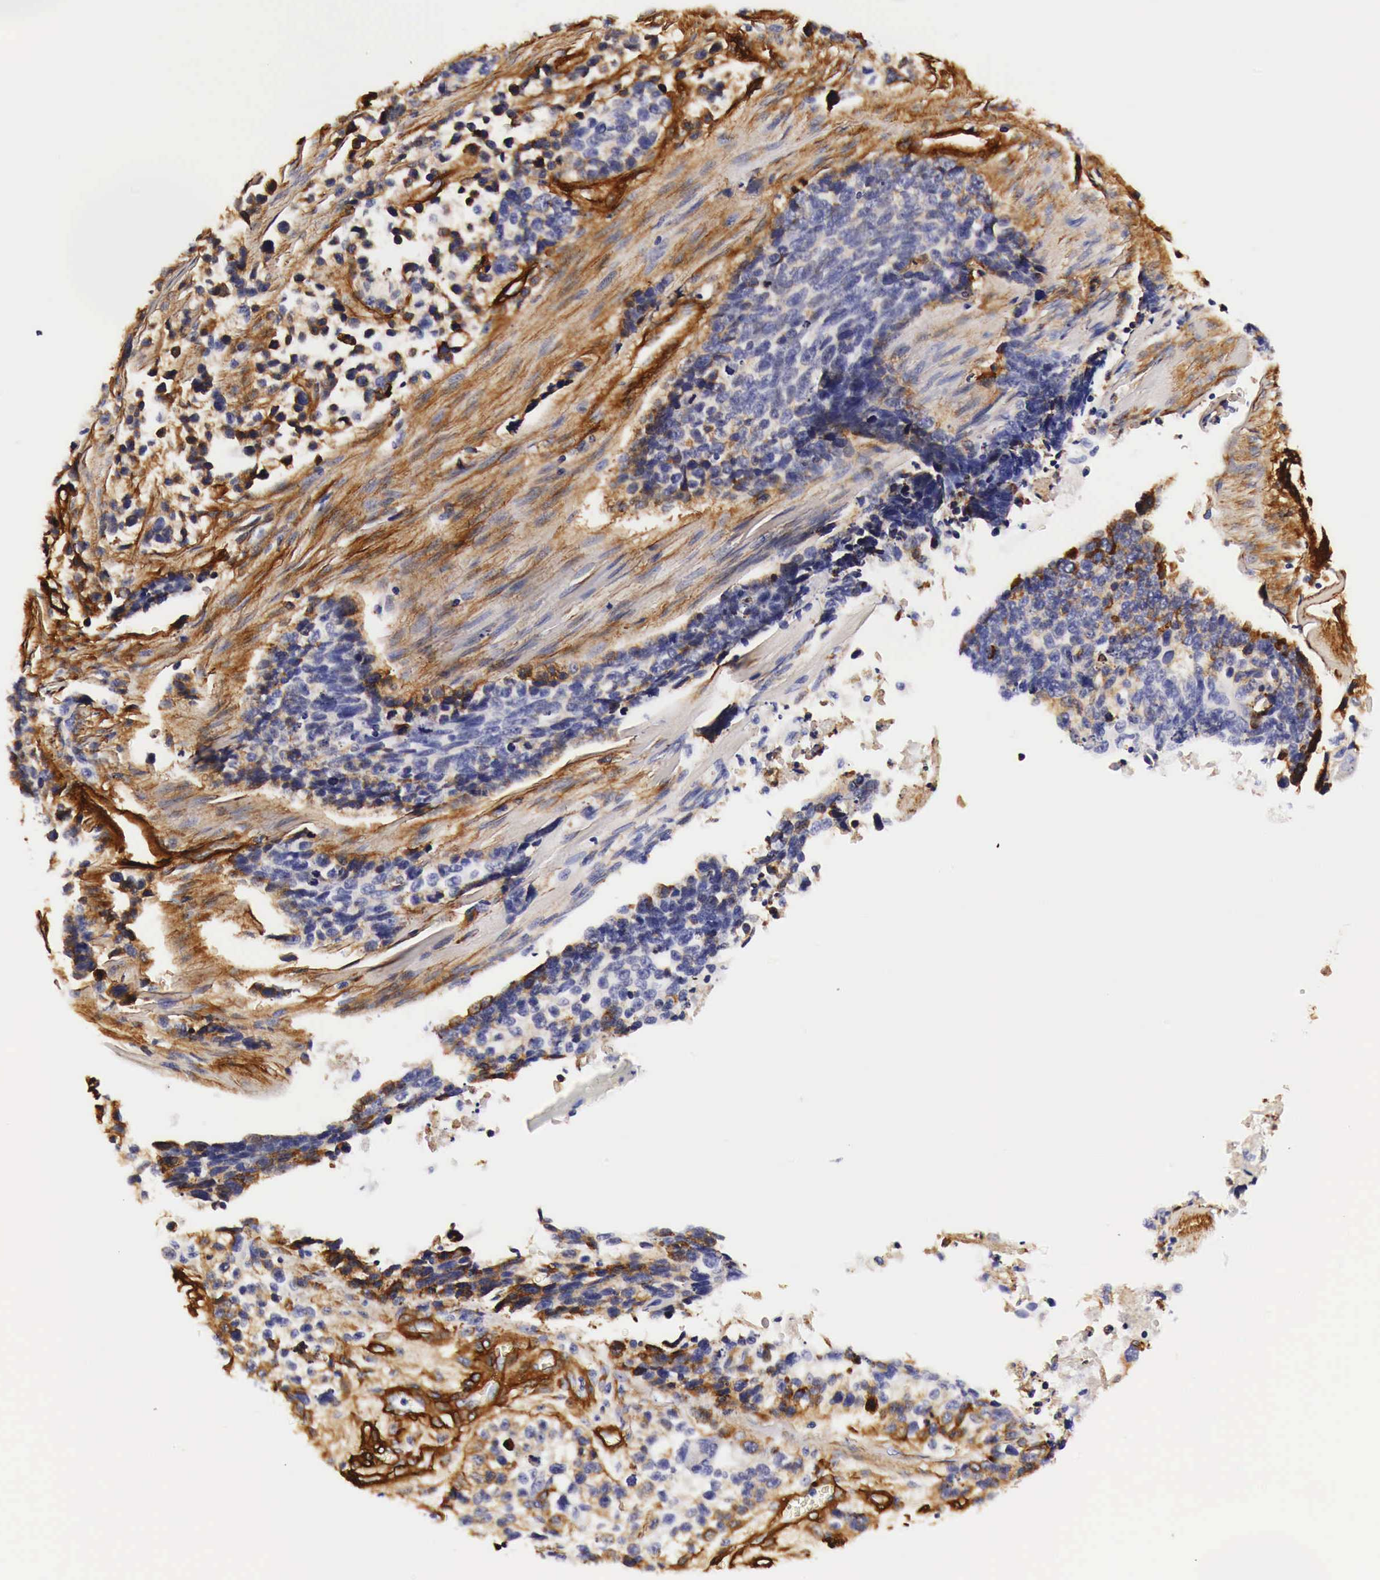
{"staining": {"intensity": "weak", "quantity": "<25%", "location": "cytoplasmic/membranous"}, "tissue": "lung cancer", "cell_type": "Tumor cells", "image_type": "cancer", "snomed": [{"axis": "morphology", "description": "Squamous cell carcinoma, NOS"}, {"axis": "topography", "description": "Lymph node"}, {"axis": "topography", "description": "Lung"}], "caption": "Immunohistochemical staining of human squamous cell carcinoma (lung) shows no significant staining in tumor cells.", "gene": "LAMB2", "patient": {"sex": "male", "age": 74}}